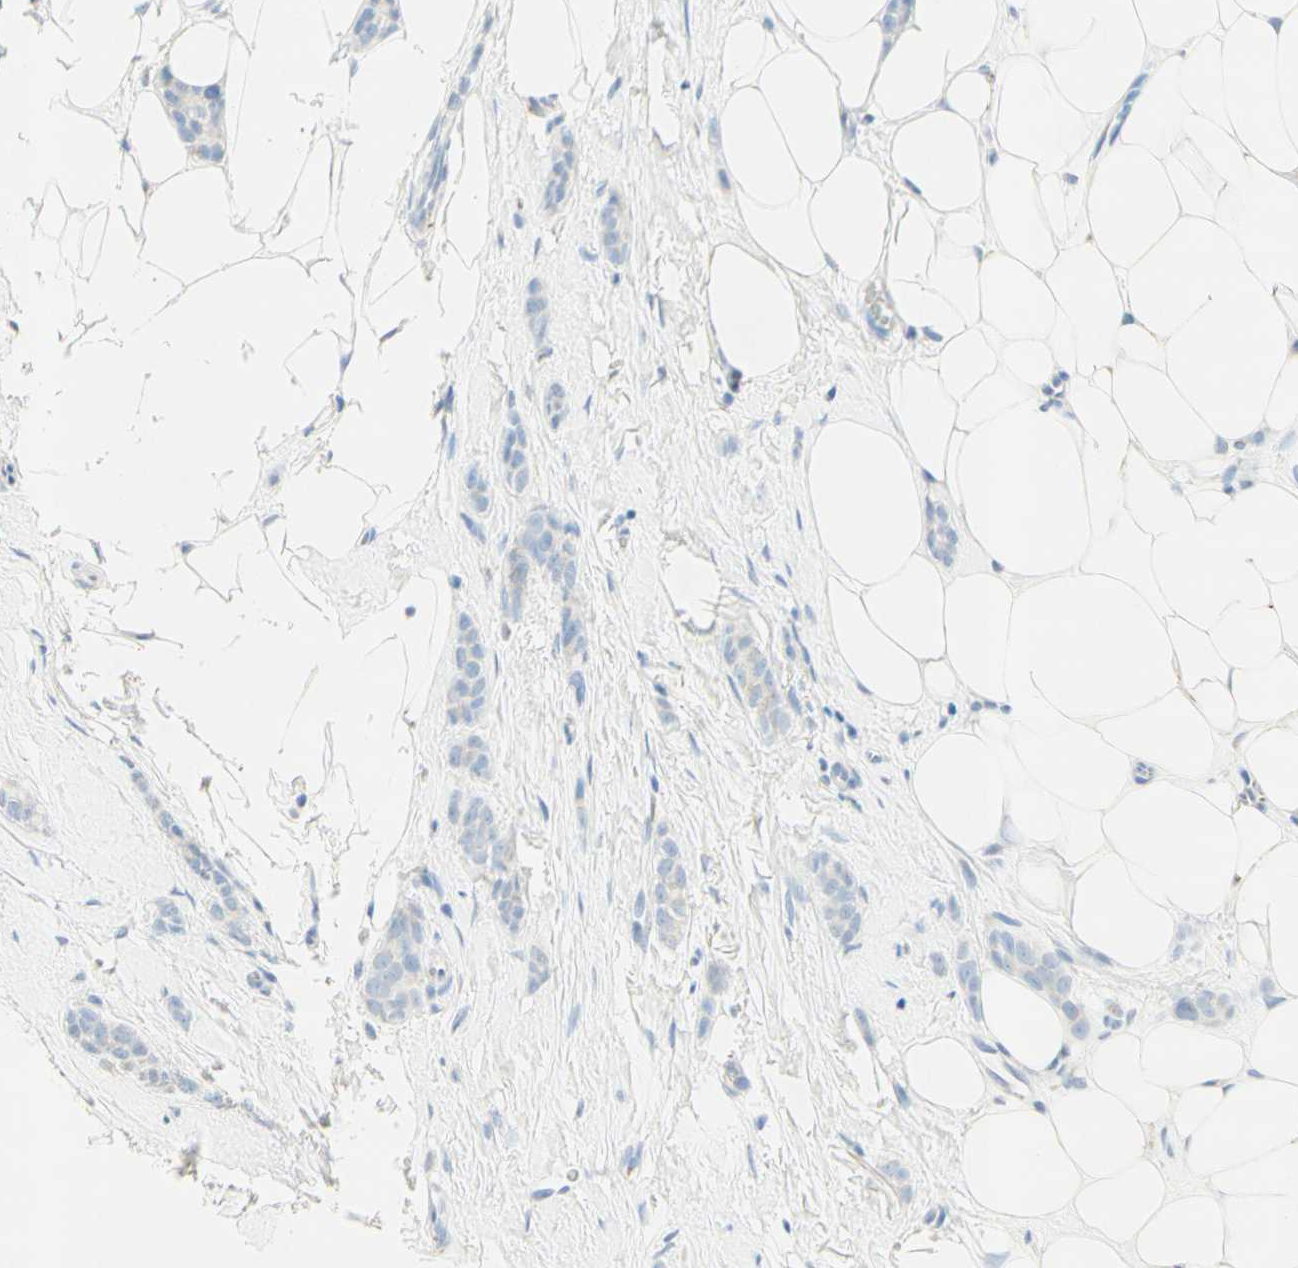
{"staining": {"intensity": "weak", "quantity": "<25%", "location": "cytoplasmic/membranous"}, "tissue": "breast cancer", "cell_type": "Tumor cells", "image_type": "cancer", "snomed": [{"axis": "morphology", "description": "Lobular carcinoma"}, {"axis": "topography", "description": "Skin"}, {"axis": "topography", "description": "Breast"}], "caption": "Tumor cells show no significant protein staining in breast lobular carcinoma. (DAB (3,3'-diaminobenzidine) IHC with hematoxylin counter stain).", "gene": "MANEA", "patient": {"sex": "female", "age": 46}}